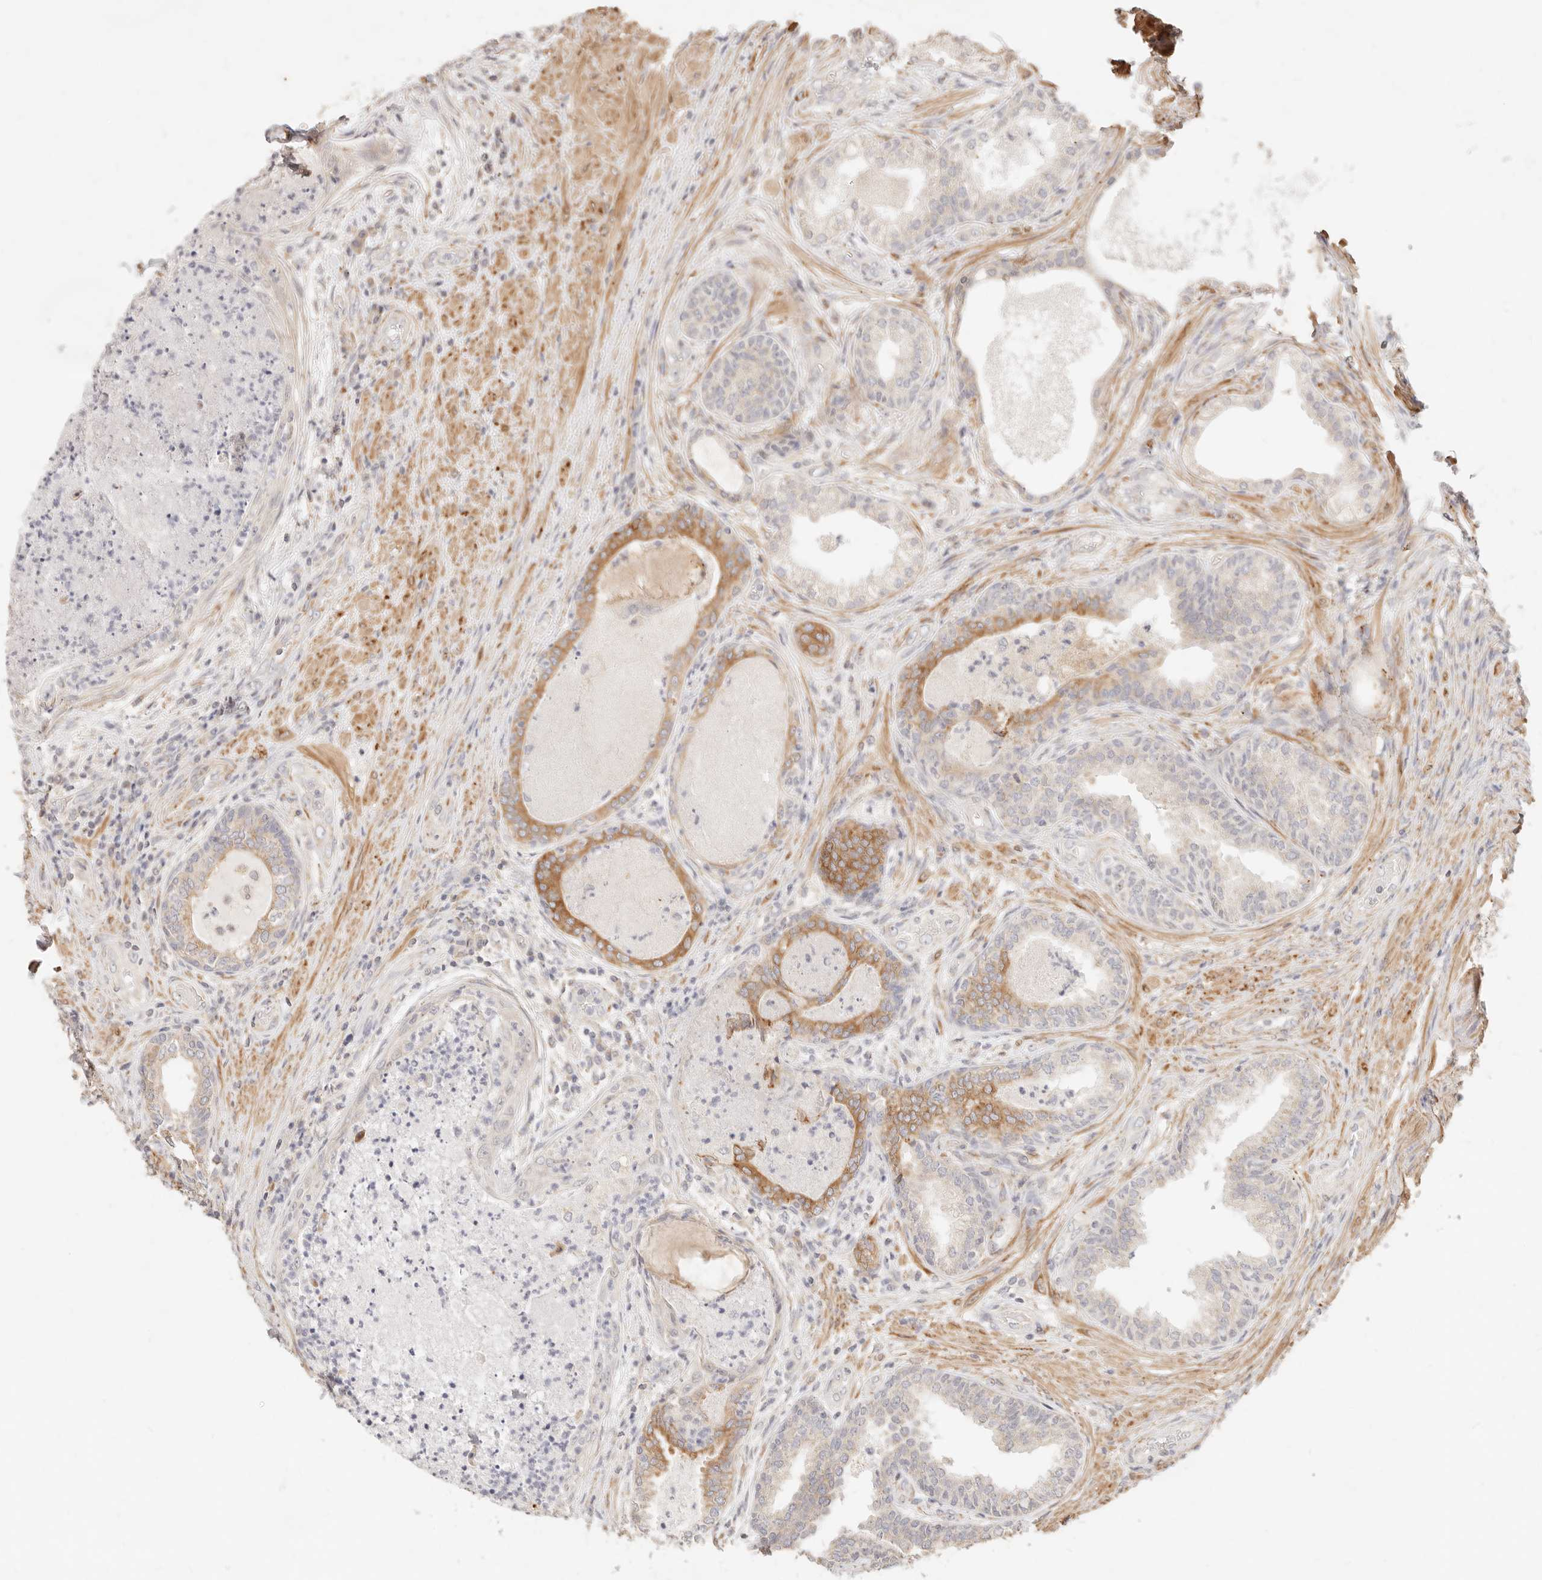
{"staining": {"intensity": "moderate", "quantity": "25%-75%", "location": "cytoplasmic/membranous"}, "tissue": "prostate", "cell_type": "Glandular cells", "image_type": "normal", "snomed": [{"axis": "morphology", "description": "Normal tissue, NOS"}, {"axis": "topography", "description": "Prostate"}], "caption": "Immunohistochemical staining of benign human prostate exhibits medium levels of moderate cytoplasmic/membranous staining in about 25%-75% of glandular cells.", "gene": "RUBCNL", "patient": {"sex": "male", "age": 76}}